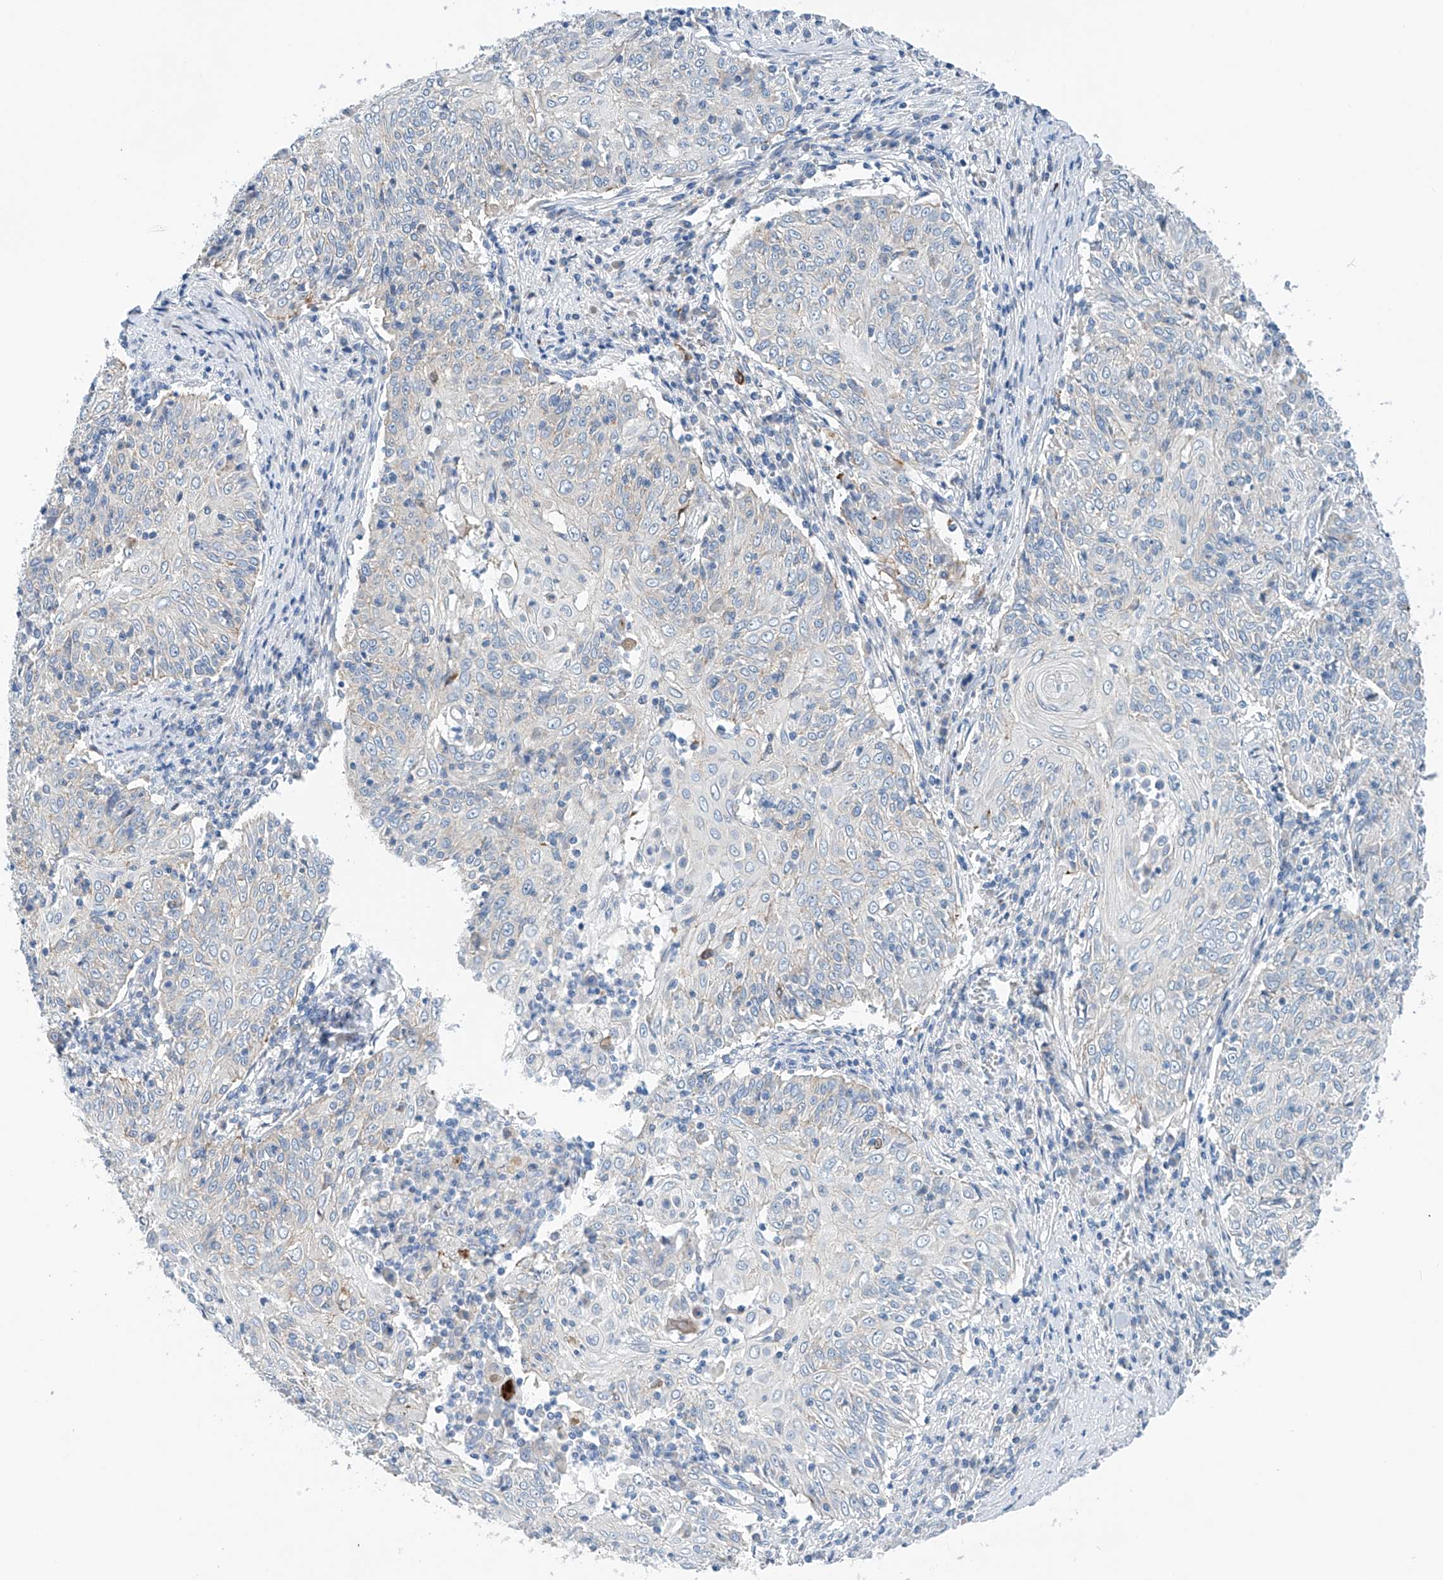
{"staining": {"intensity": "negative", "quantity": "none", "location": "none"}, "tissue": "cervical cancer", "cell_type": "Tumor cells", "image_type": "cancer", "snomed": [{"axis": "morphology", "description": "Squamous cell carcinoma, NOS"}, {"axis": "topography", "description": "Cervix"}], "caption": "This is a histopathology image of IHC staining of cervical cancer (squamous cell carcinoma), which shows no staining in tumor cells.", "gene": "CEP85L", "patient": {"sex": "female", "age": 48}}